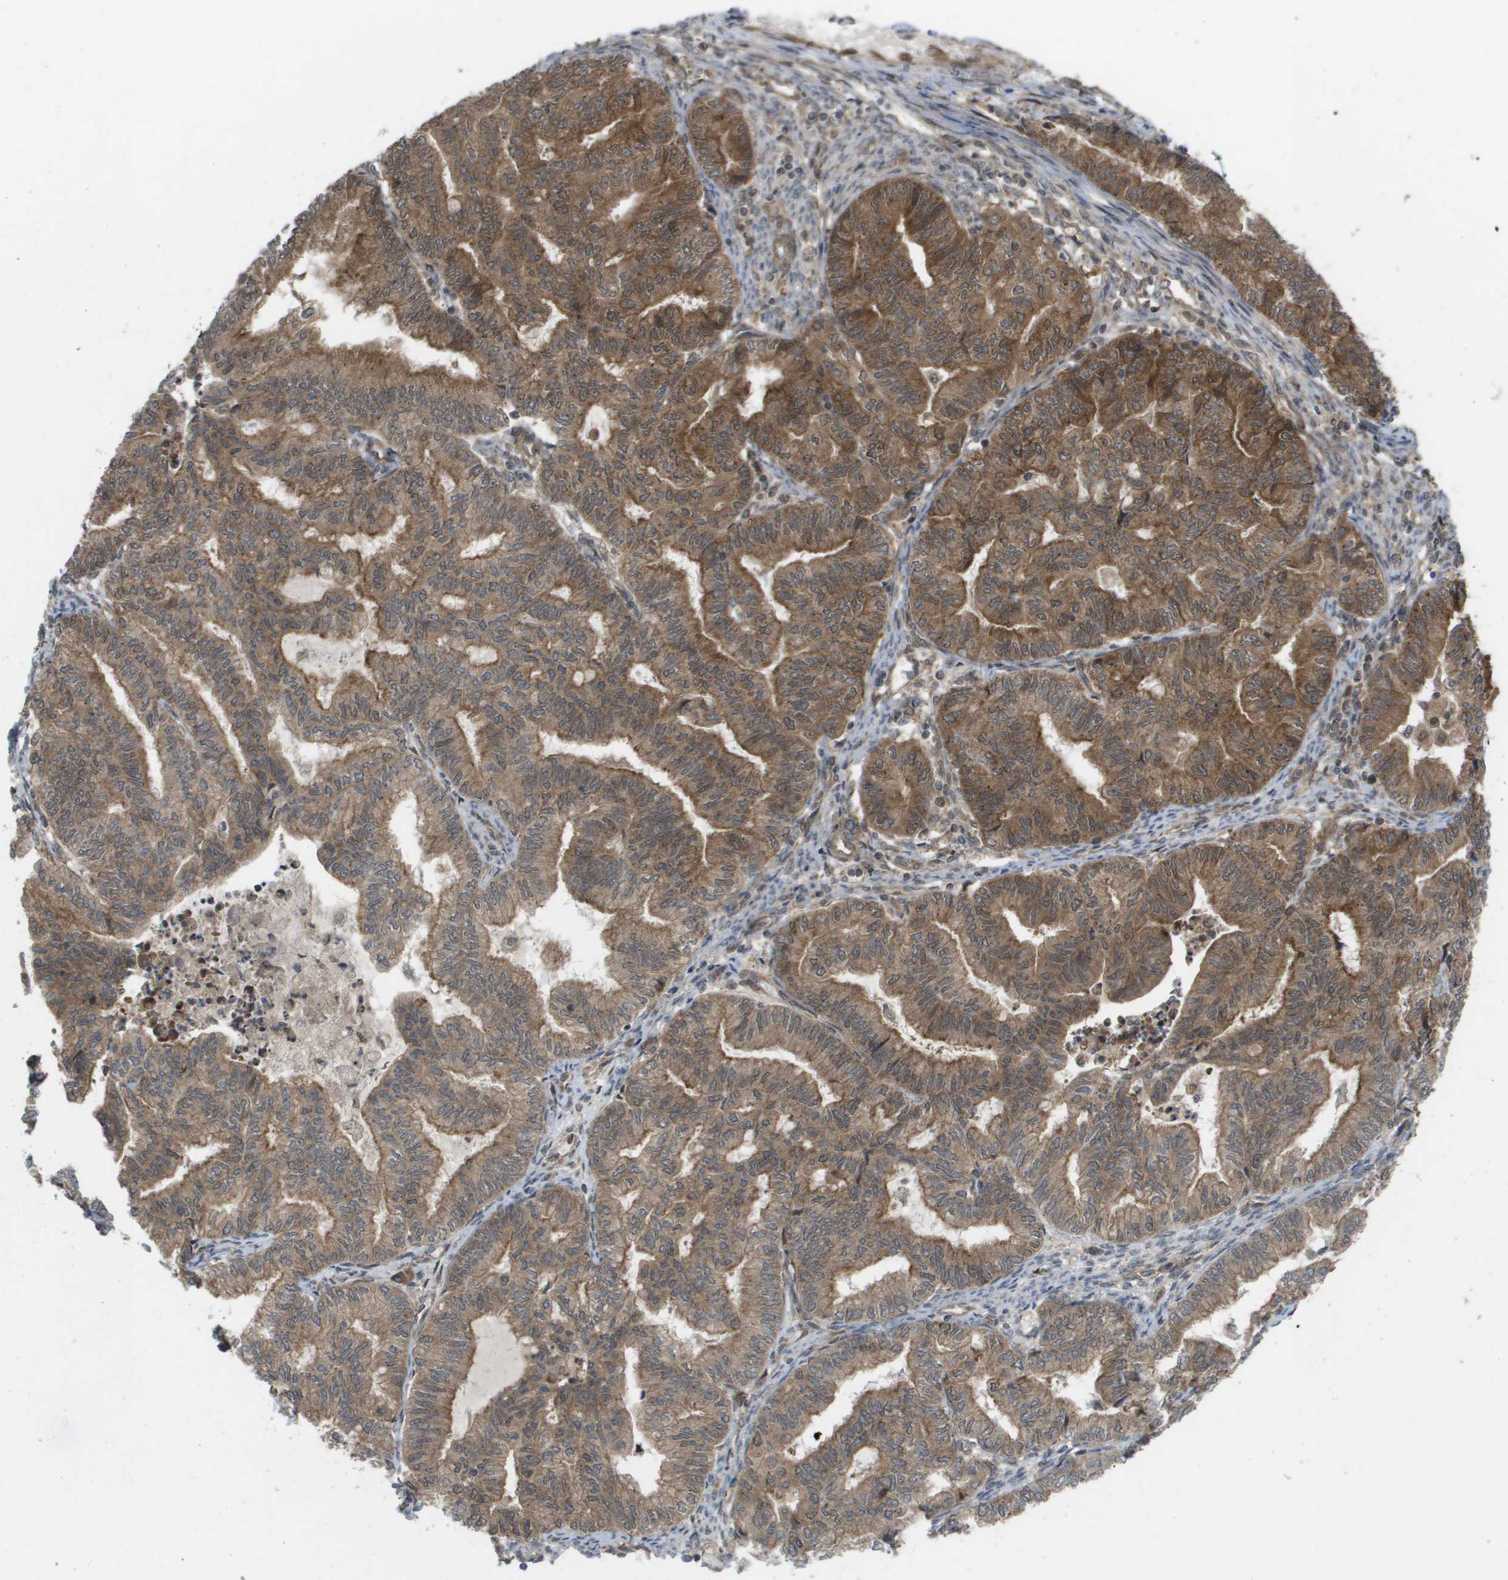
{"staining": {"intensity": "moderate", "quantity": ">75%", "location": "cytoplasmic/membranous"}, "tissue": "endometrial cancer", "cell_type": "Tumor cells", "image_type": "cancer", "snomed": [{"axis": "morphology", "description": "Adenocarcinoma, NOS"}, {"axis": "topography", "description": "Endometrium"}], "caption": "A medium amount of moderate cytoplasmic/membranous staining is identified in approximately >75% of tumor cells in endometrial adenocarcinoma tissue.", "gene": "CTPS2", "patient": {"sex": "female", "age": 79}}